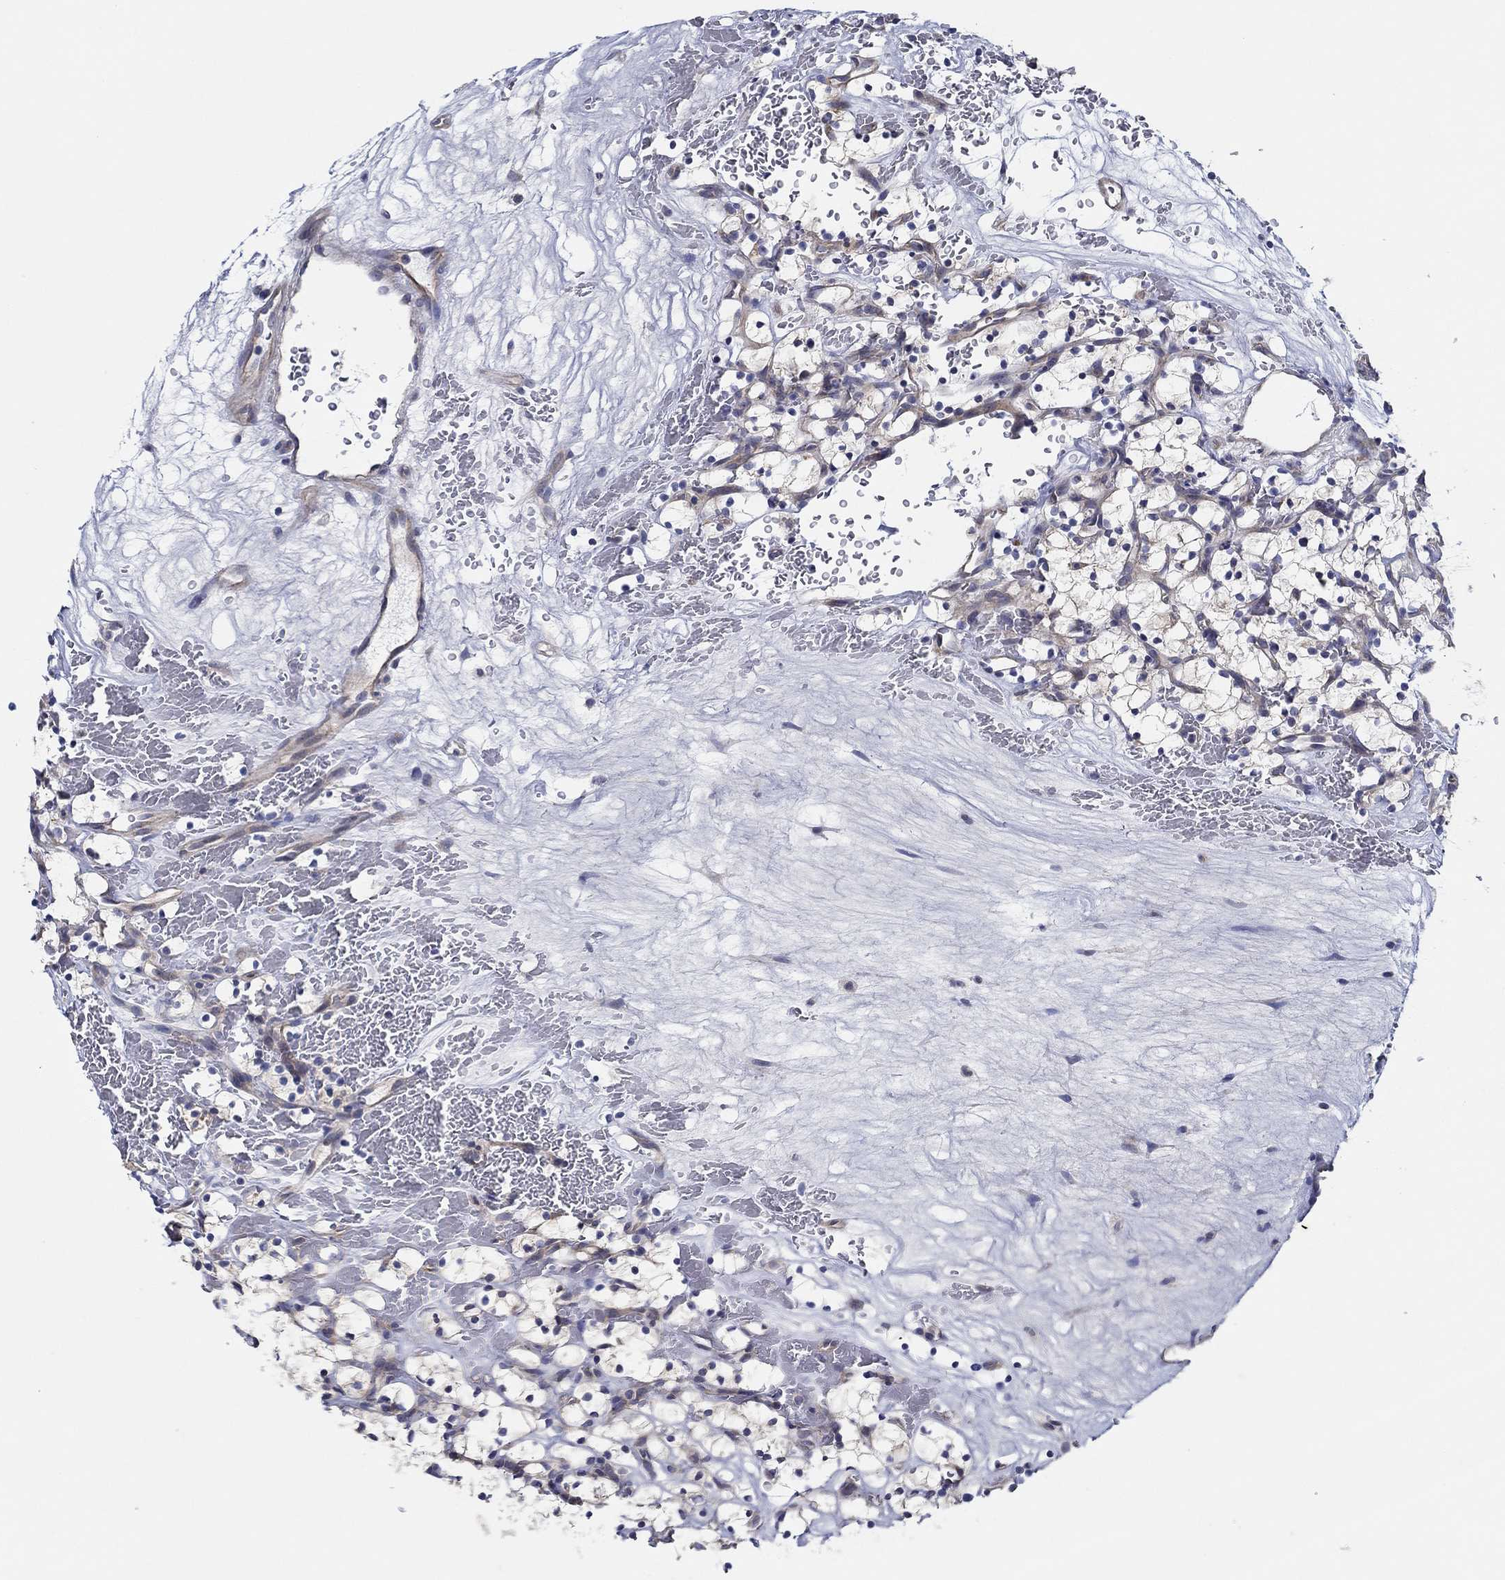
{"staining": {"intensity": "negative", "quantity": "none", "location": "none"}, "tissue": "renal cancer", "cell_type": "Tumor cells", "image_type": "cancer", "snomed": [{"axis": "morphology", "description": "Adenocarcinoma, NOS"}, {"axis": "topography", "description": "Kidney"}], "caption": "This histopathology image is of renal cancer (adenocarcinoma) stained with immunohistochemistry (IHC) to label a protein in brown with the nuclei are counter-stained blue. There is no staining in tumor cells.", "gene": "CFAP61", "patient": {"sex": "female", "age": 64}}